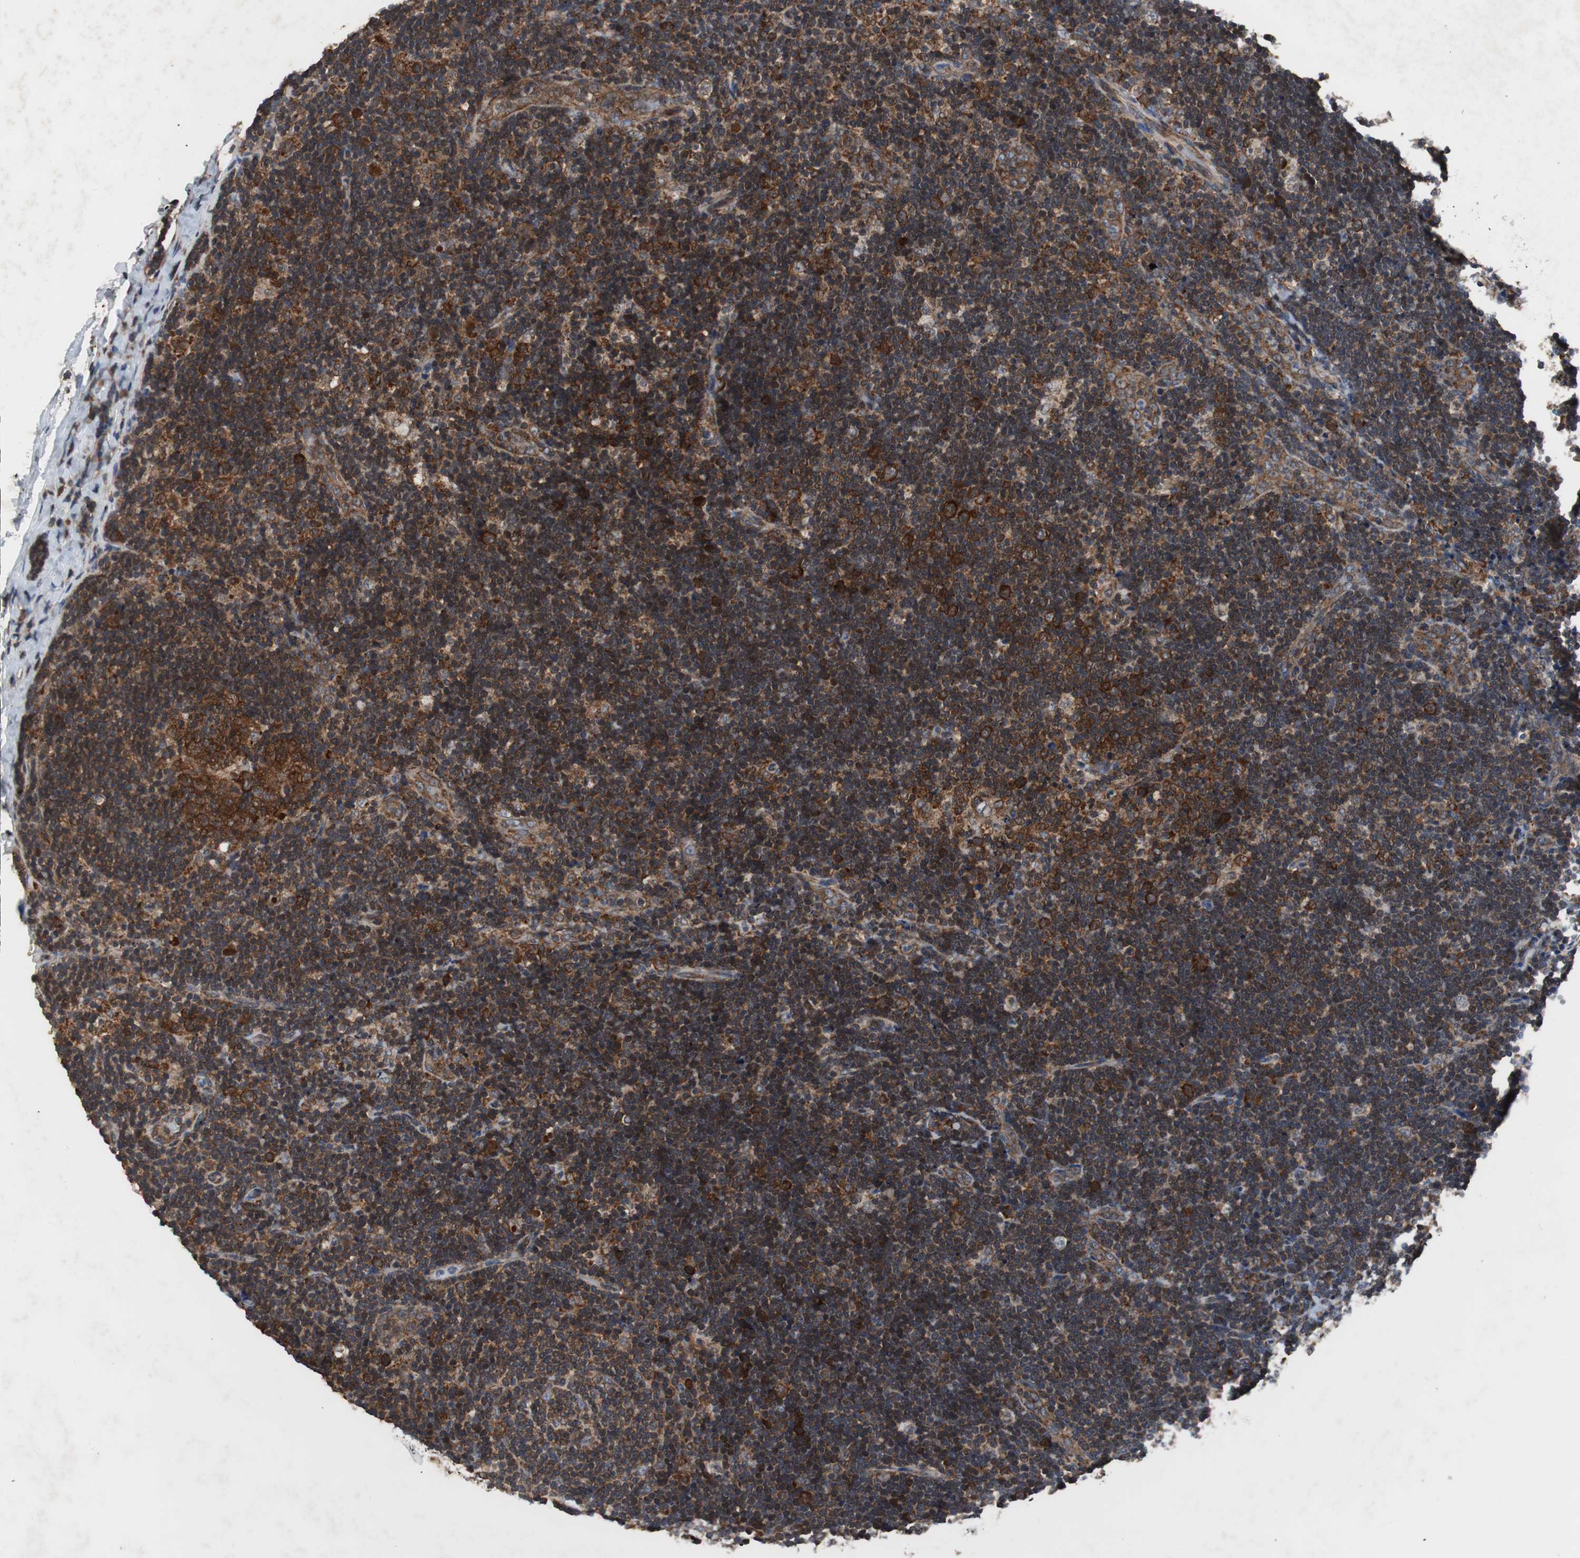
{"staining": {"intensity": "strong", "quantity": ">75%", "location": "cytoplasmic/membranous"}, "tissue": "lymph node", "cell_type": "Germinal center cells", "image_type": "normal", "snomed": [{"axis": "morphology", "description": "Normal tissue, NOS"}, {"axis": "topography", "description": "Lymph node"}], "caption": "This is an image of immunohistochemistry (IHC) staining of unremarkable lymph node, which shows strong expression in the cytoplasmic/membranous of germinal center cells.", "gene": "USP10", "patient": {"sex": "female", "age": 14}}